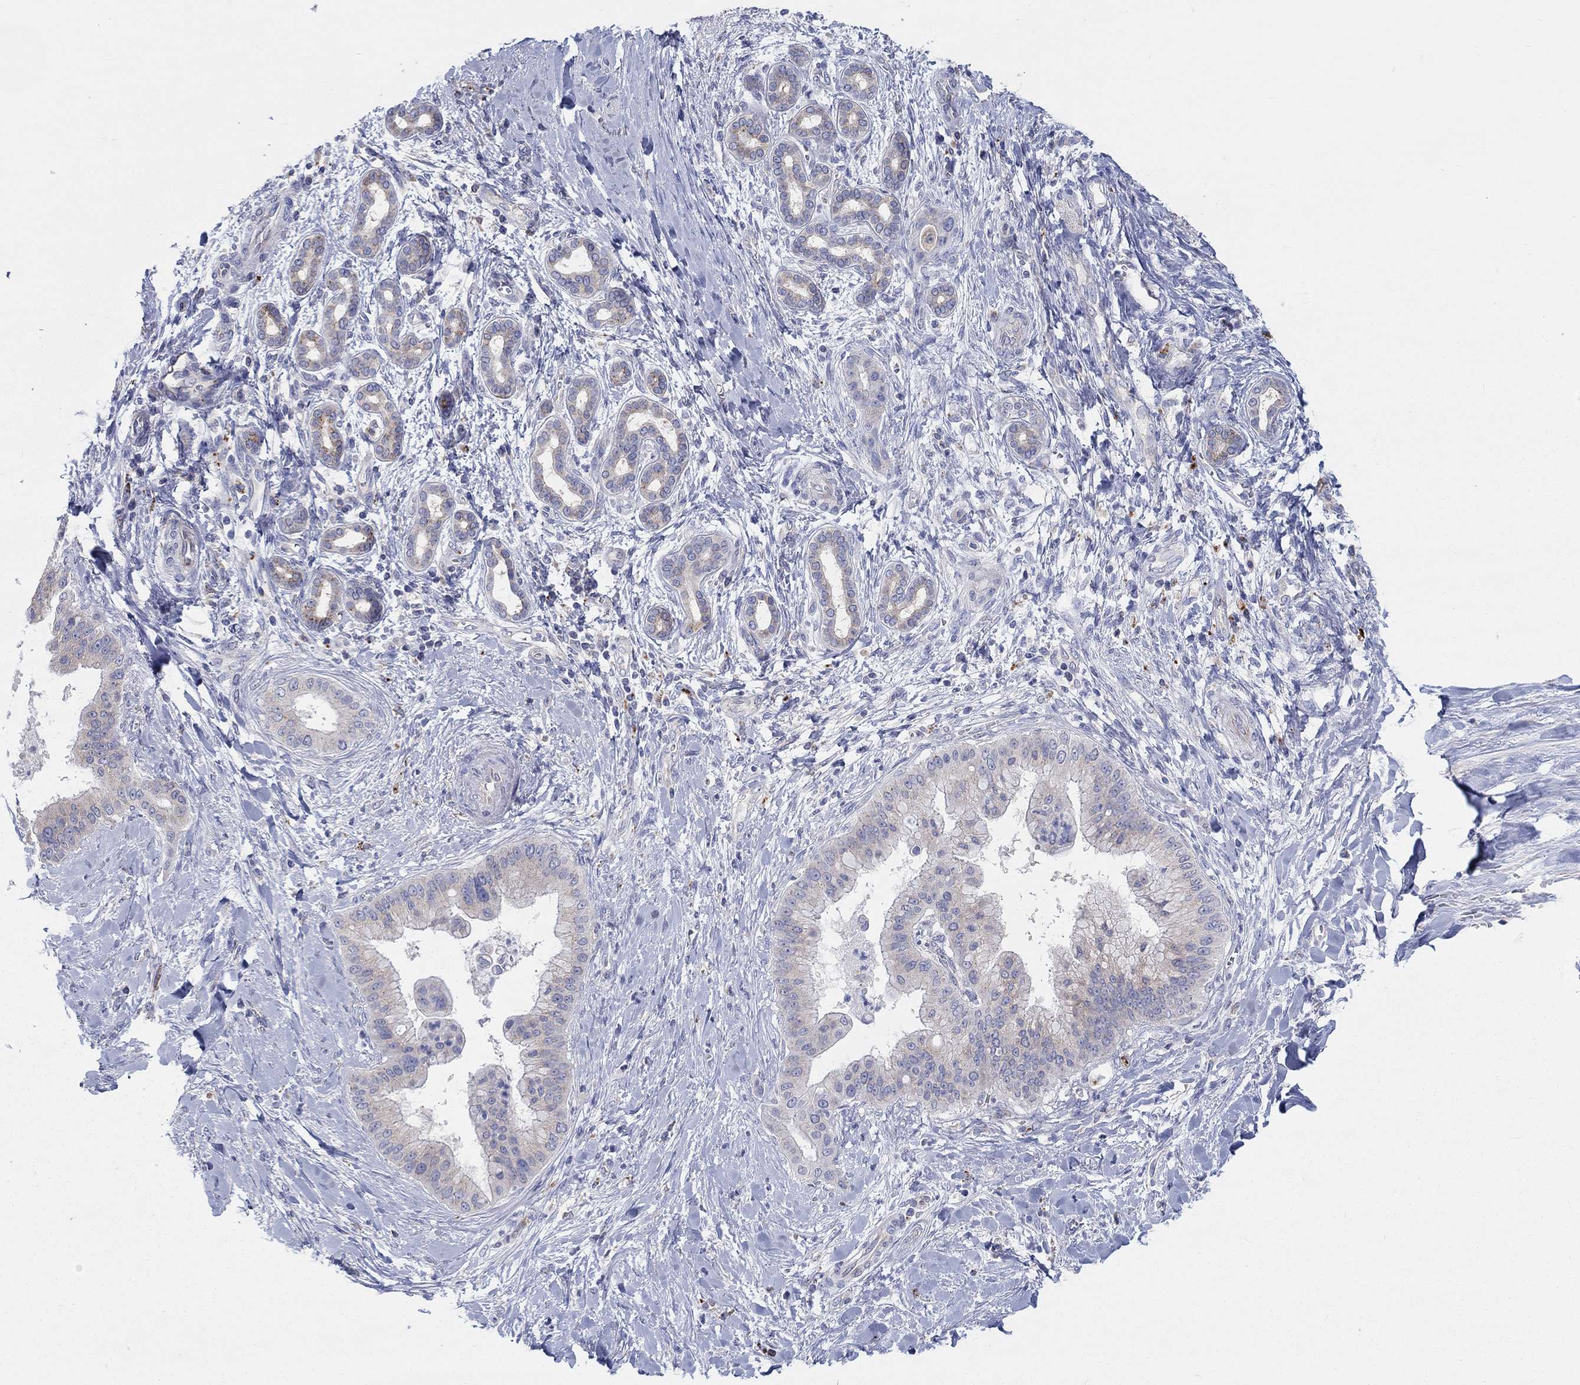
{"staining": {"intensity": "negative", "quantity": "none", "location": "none"}, "tissue": "liver cancer", "cell_type": "Tumor cells", "image_type": "cancer", "snomed": [{"axis": "morphology", "description": "Cholangiocarcinoma"}, {"axis": "topography", "description": "Liver"}], "caption": "Human liver cancer stained for a protein using immunohistochemistry (IHC) exhibits no expression in tumor cells.", "gene": "BCO2", "patient": {"sex": "female", "age": 54}}